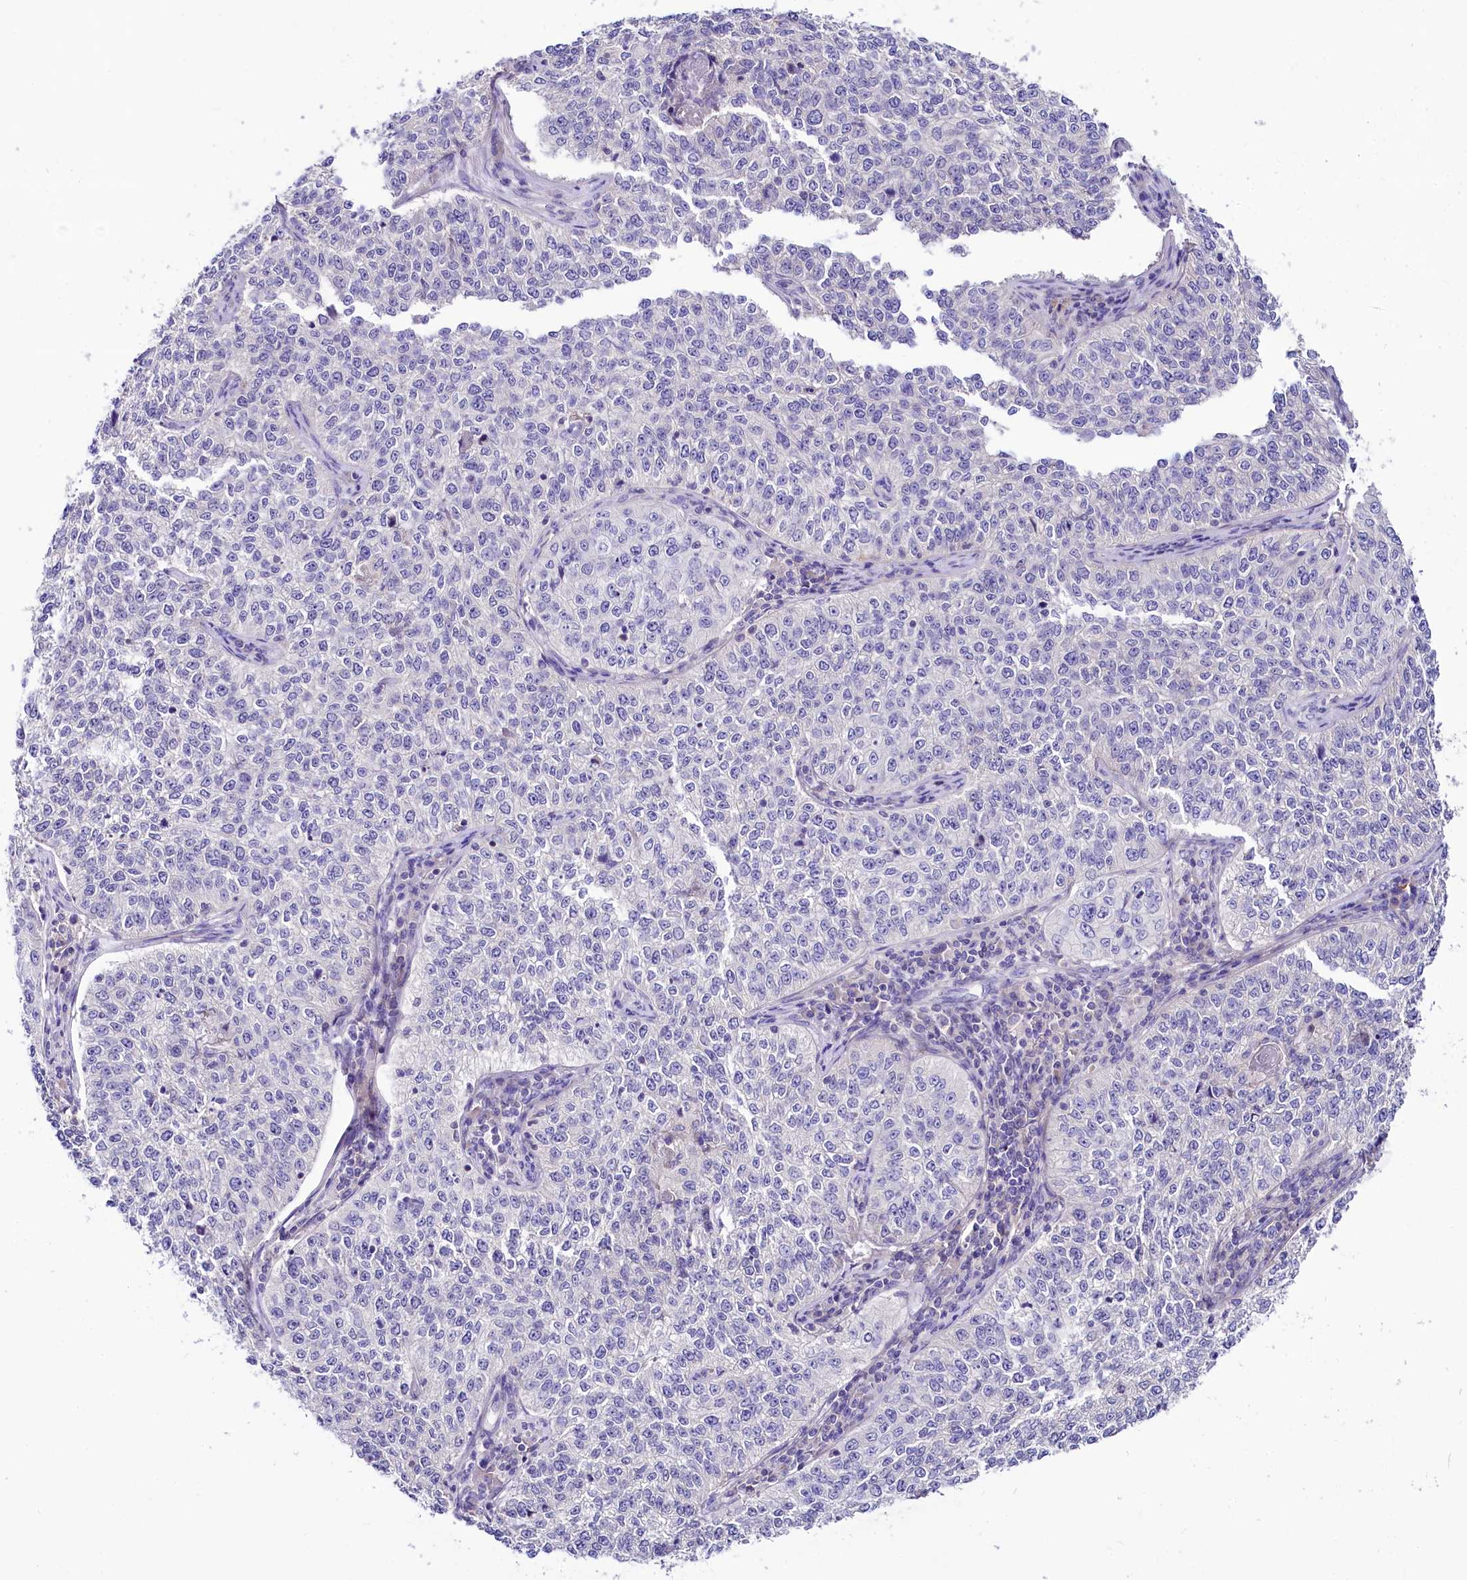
{"staining": {"intensity": "negative", "quantity": "none", "location": "none"}, "tissue": "cervical cancer", "cell_type": "Tumor cells", "image_type": "cancer", "snomed": [{"axis": "morphology", "description": "Squamous cell carcinoma, NOS"}, {"axis": "topography", "description": "Cervix"}], "caption": "IHC image of human cervical cancer stained for a protein (brown), which shows no expression in tumor cells. (DAB immunohistochemistry, high magnification).", "gene": "ABHD5", "patient": {"sex": "female", "age": 35}}